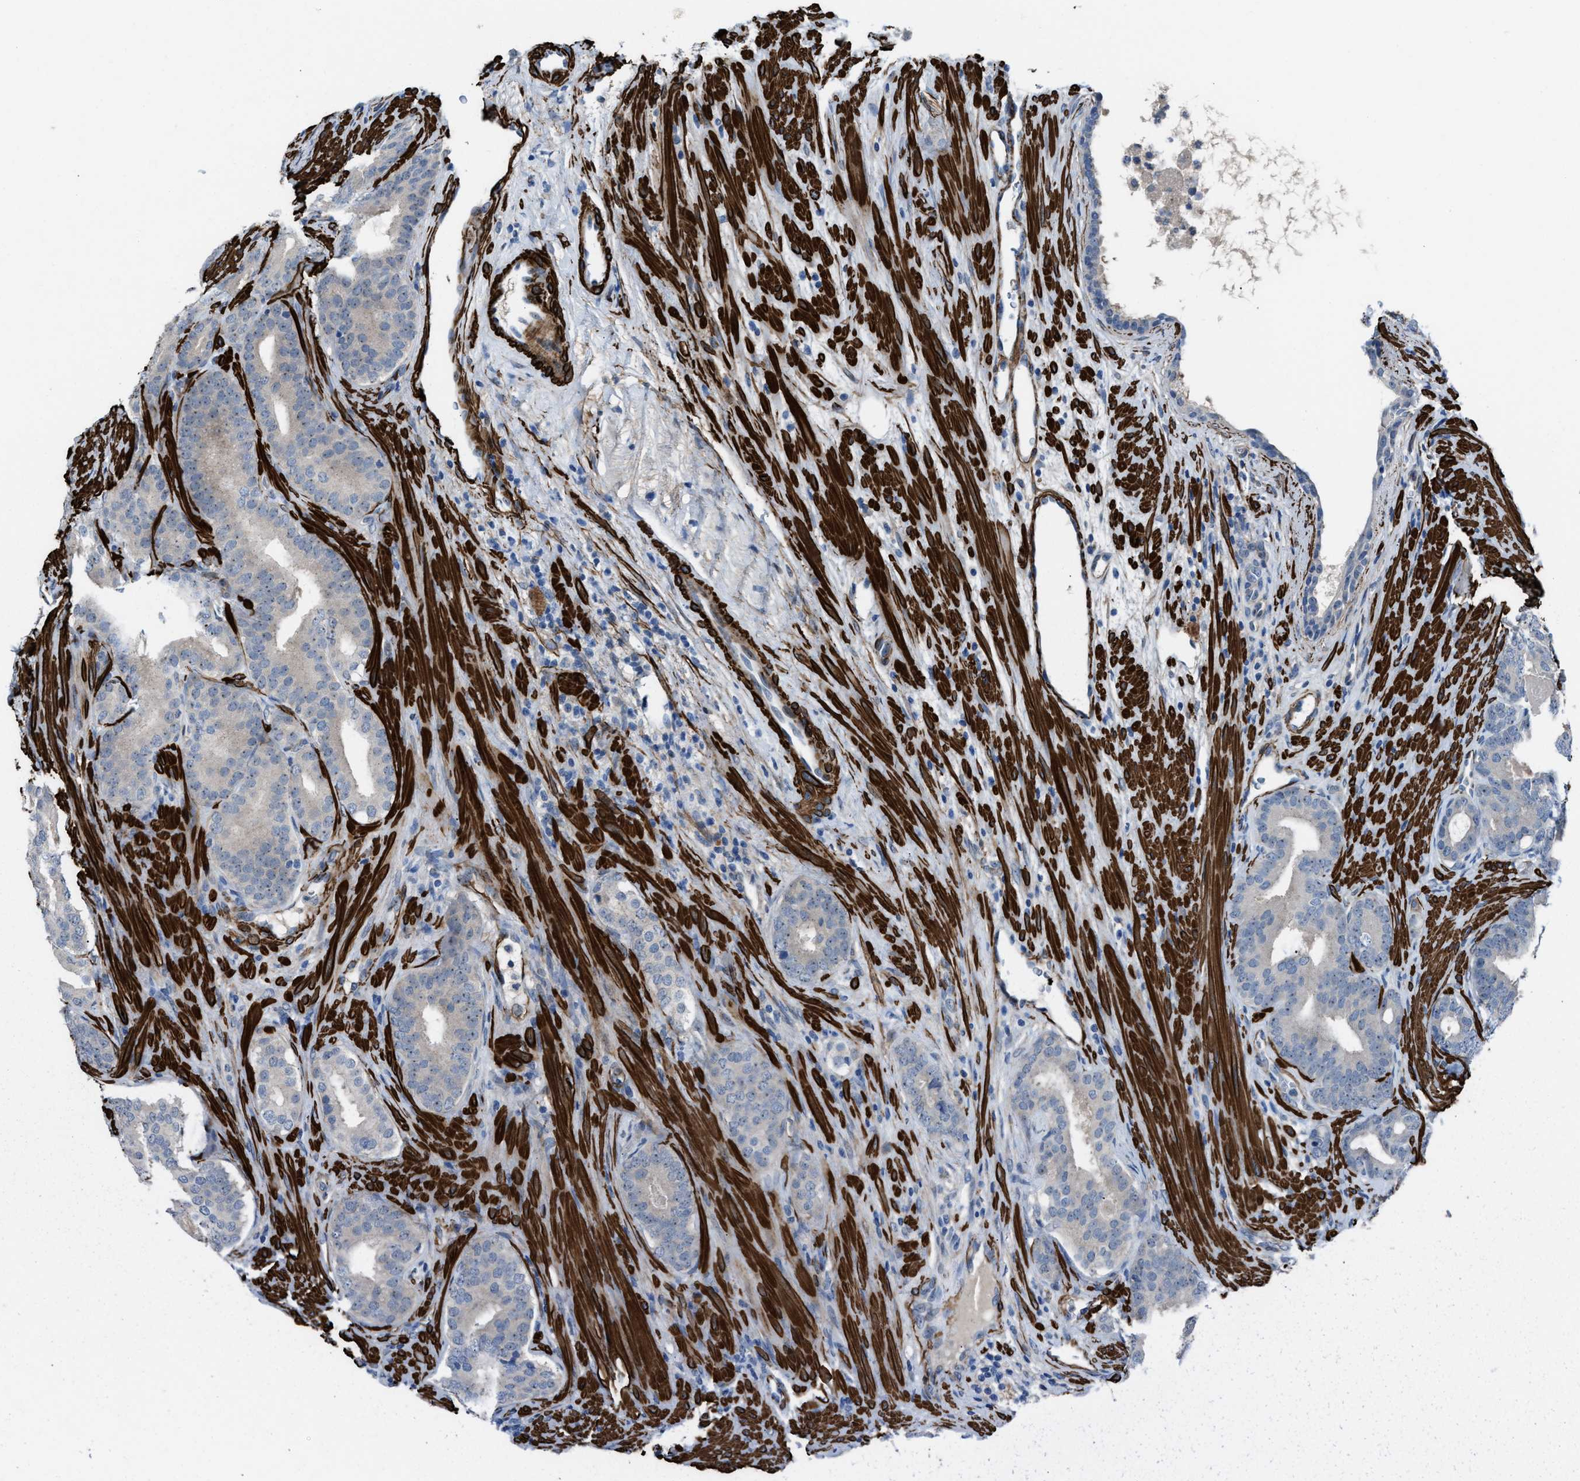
{"staining": {"intensity": "weak", "quantity": "<25%", "location": "nuclear"}, "tissue": "prostate cancer", "cell_type": "Tumor cells", "image_type": "cancer", "snomed": [{"axis": "morphology", "description": "Adenocarcinoma, High grade"}, {"axis": "topography", "description": "Prostate"}], "caption": "An immunohistochemistry histopathology image of prostate high-grade adenocarcinoma is shown. There is no staining in tumor cells of prostate high-grade adenocarcinoma.", "gene": "NQO2", "patient": {"sex": "male", "age": 60}}